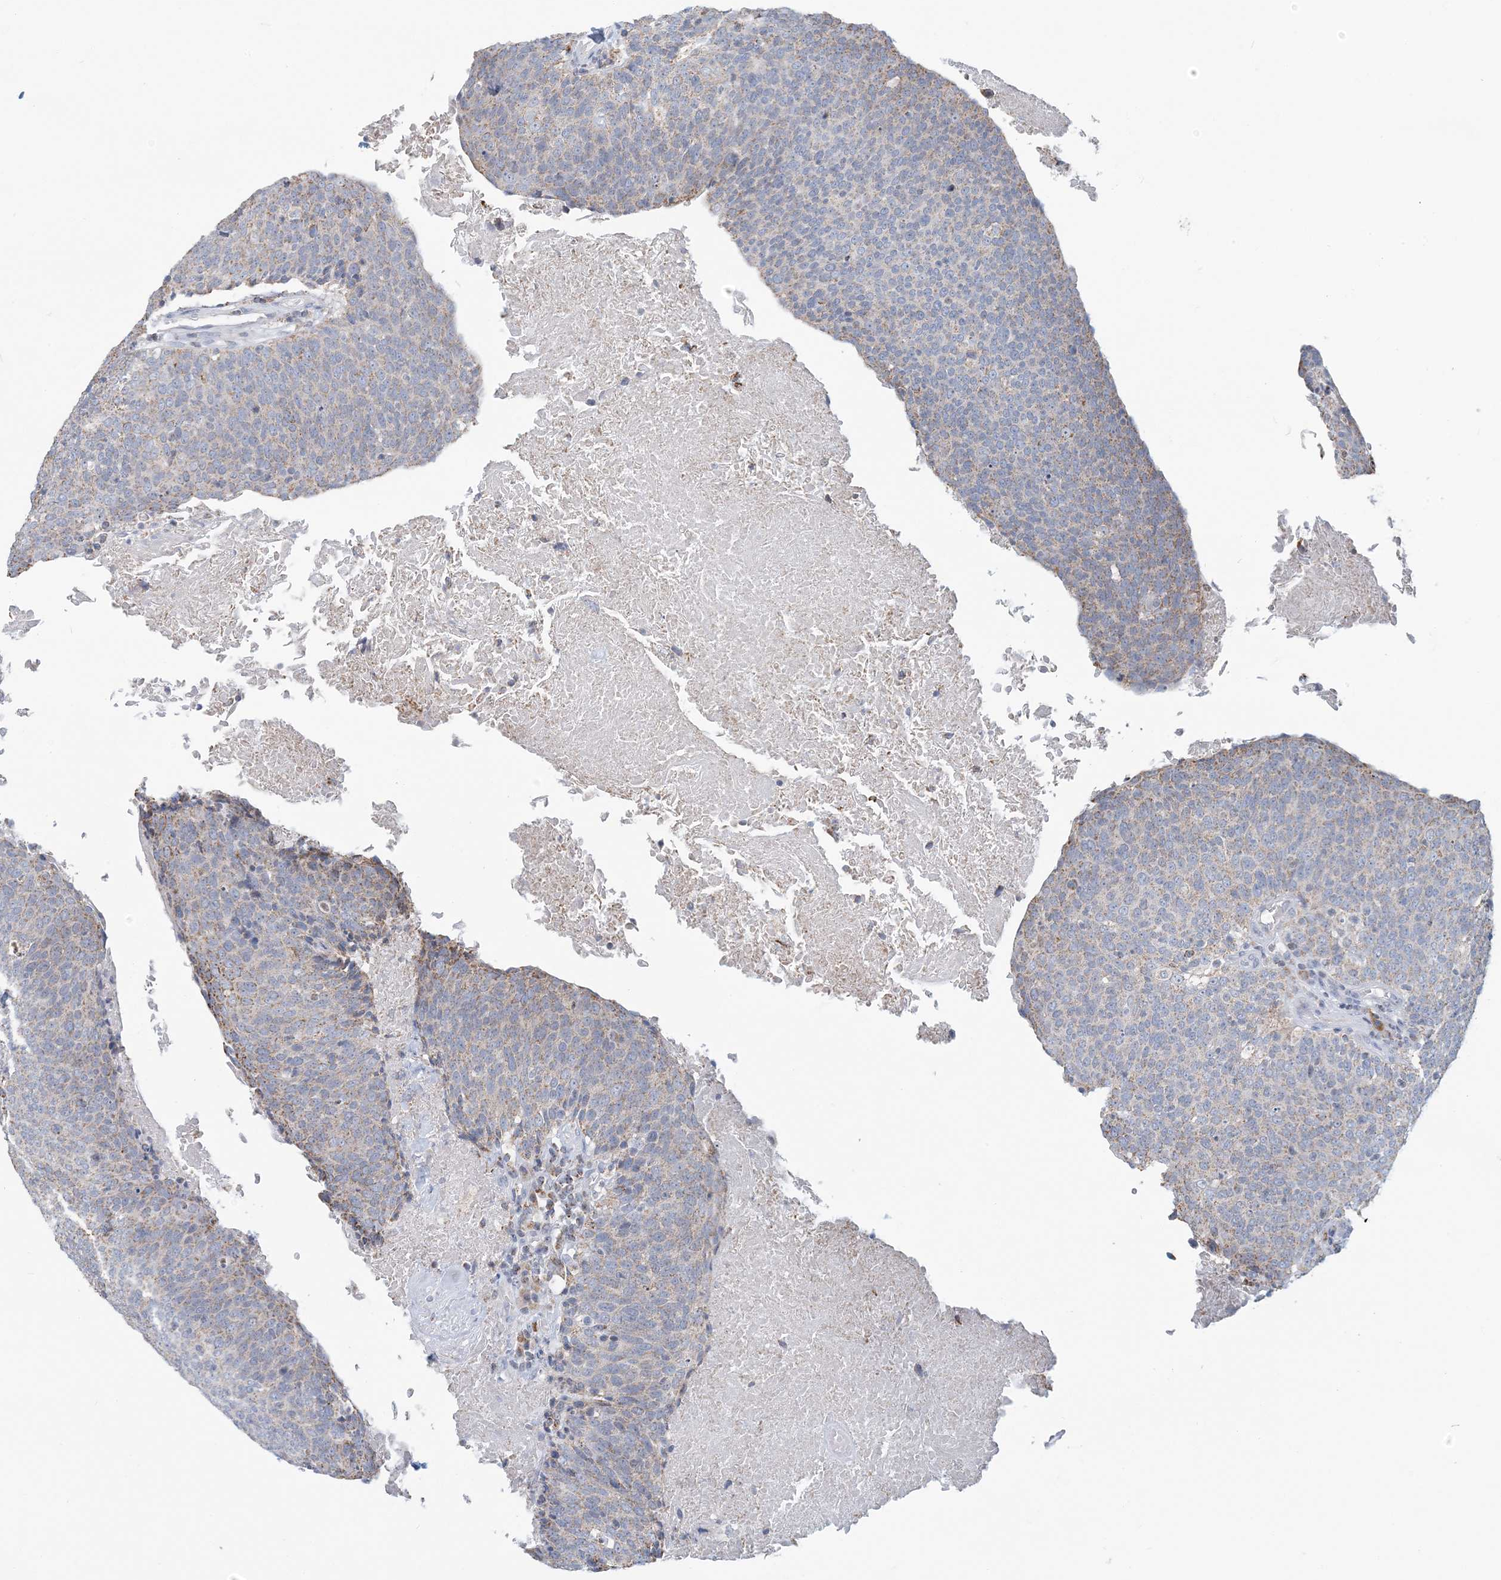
{"staining": {"intensity": "weak", "quantity": "<25%", "location": "cytoplasmic/membranous"}, "tissue": "head and neck cancer", "cell_type": "Tumor cells", "image_type": "cancer", "snomed": [{"axis": "morphology", "description": "Squamous cell carcinoma, NOS"}, {"axis": "morphology", "description": "Squamous cell carcinoma, metastatic, NOS"}, {"axis": "topography", "description": "Lymph node"}, {"axis": "topography", "description": "Head-Neck"}], "caption": "A histopathology image of human head and neck cancer is negative for staining in tumor cells.", "gene": "BDH1", "patient": {"sex": "male", "age": 62}}